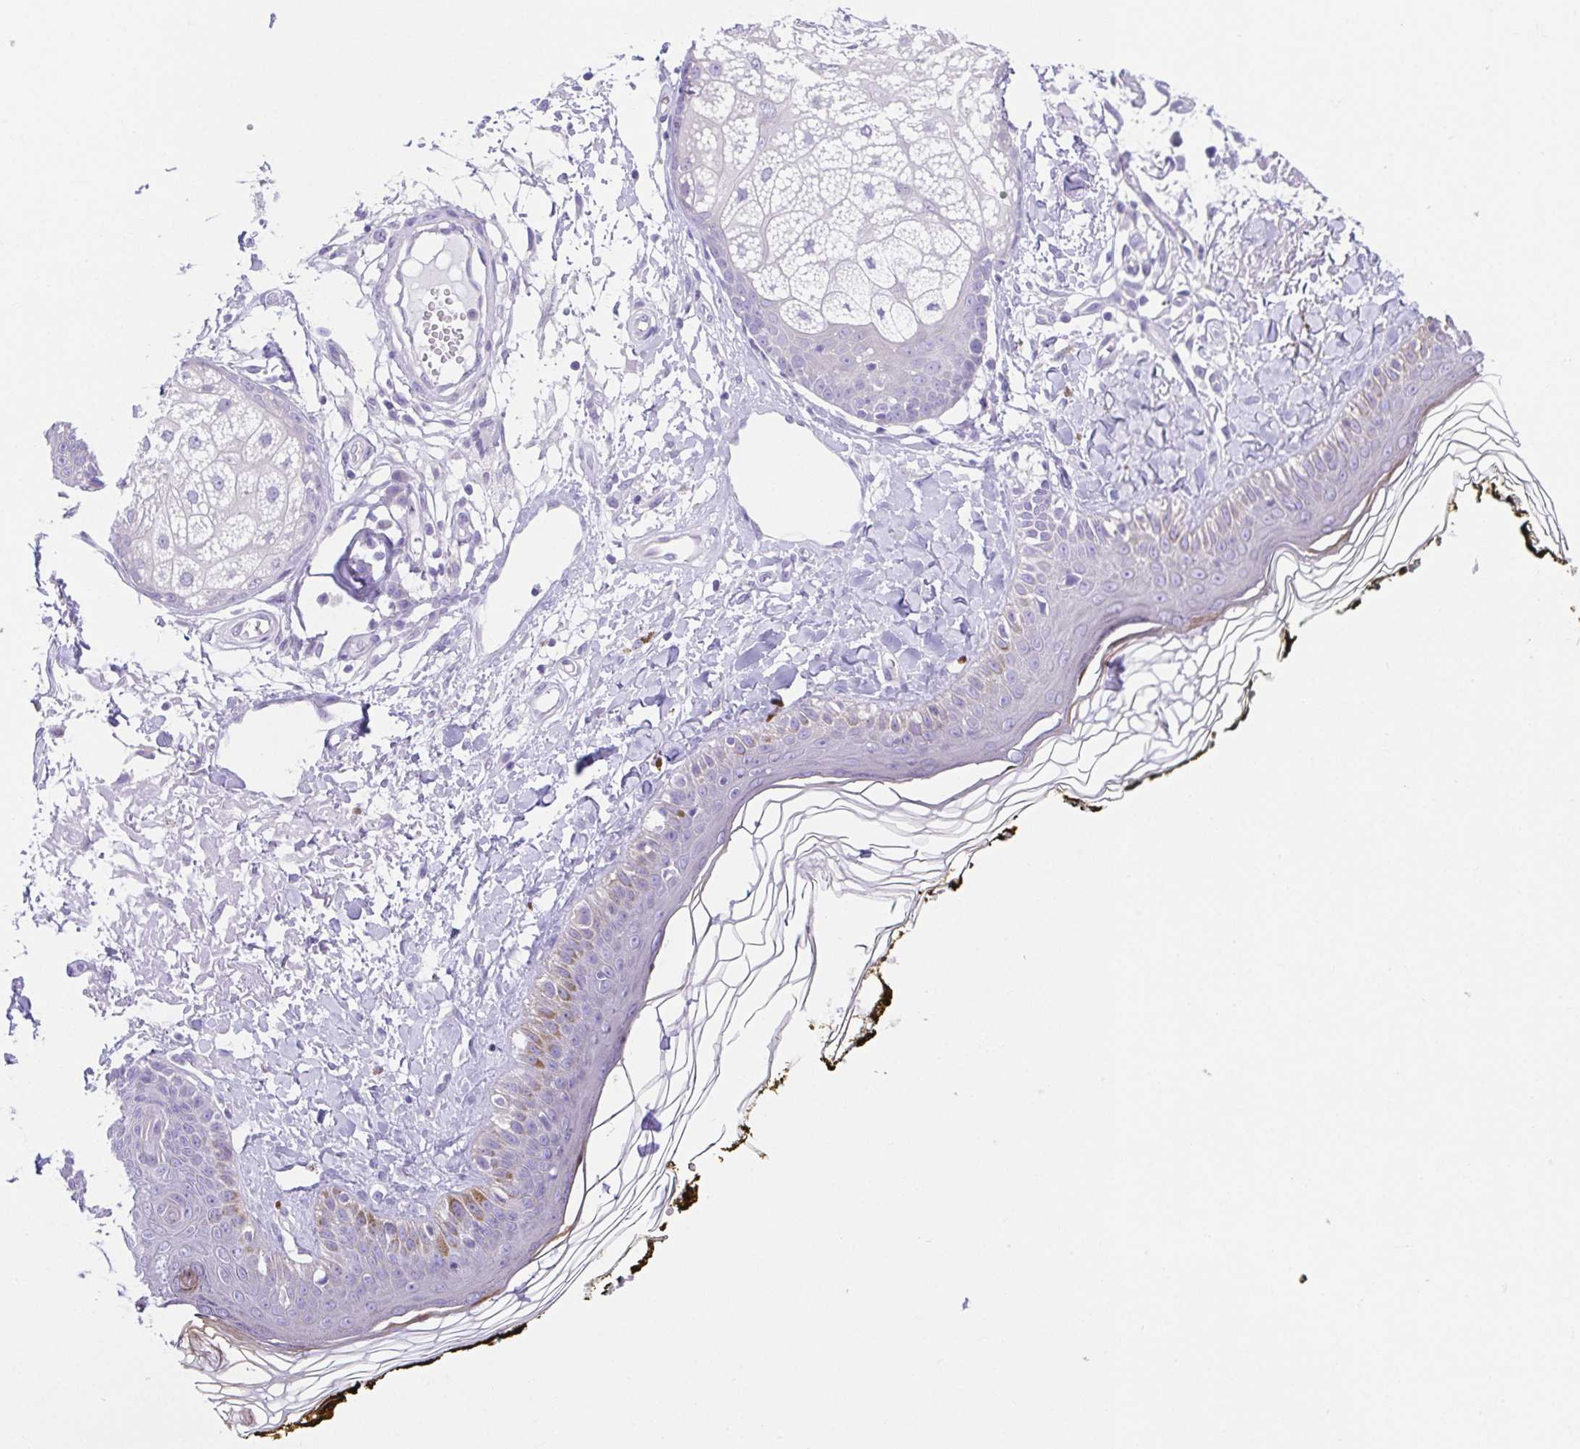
{"staining": {"intensity": "negative", "quantity": "none", "location": "none"}, "tissue": "skin", "cell_type": "Fibroblasts", "image_type": "normal", "snomed": [{"axis": "morphology", "description": "Normal tissue, NOS"}, {"axis": "topography", "description": "Skin"}], "caption": "High magnification brightfield microscopy of benign skin stained with DAB (3,3'-diaminobenzidine) (brown) and counterstained with hematoxylin (blue): fibroblasts show no significant expression.", "gene": "LUZP4", "patient": {"sex": "male", "age": 76}}